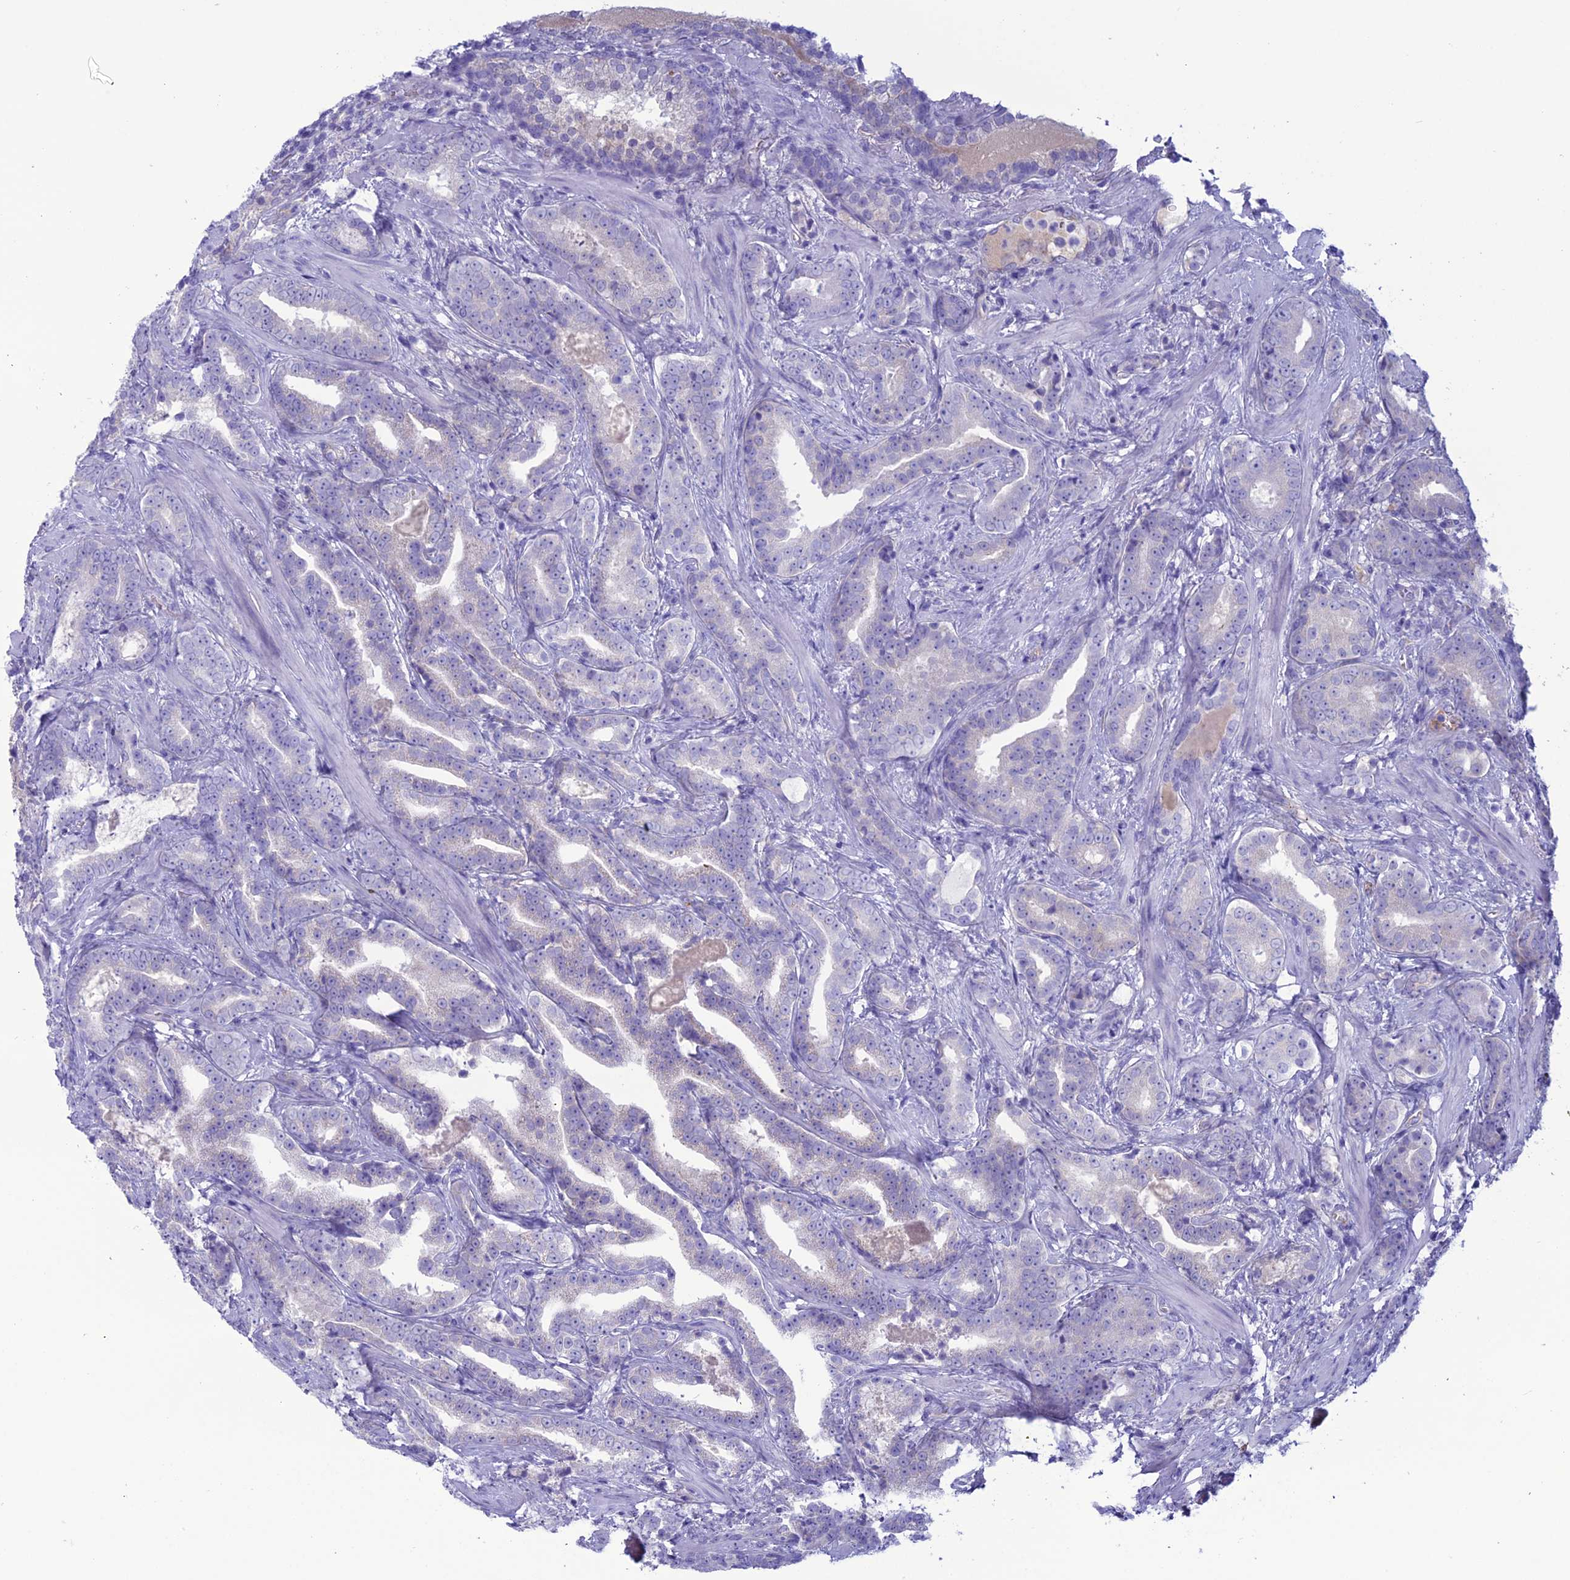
{"staining": {"intensity": "negative", "quantity": "none", "location": "none"}, "tissue": "prostate cancer", "cell_type": "Tumor cells", "image_type": "cancer", "snomed": [{"axis": "morphology", "description": "Adenocarcinoma, Low grade"}, {"axis": "topography", "description": "Prostate"}], "caption": "Tumor cells are negative for brown protein staining in prostate adenocarcinoma (low-grade).", "gene": "CDC42EP5", "patient": {"sex": "male", "age": 58}}